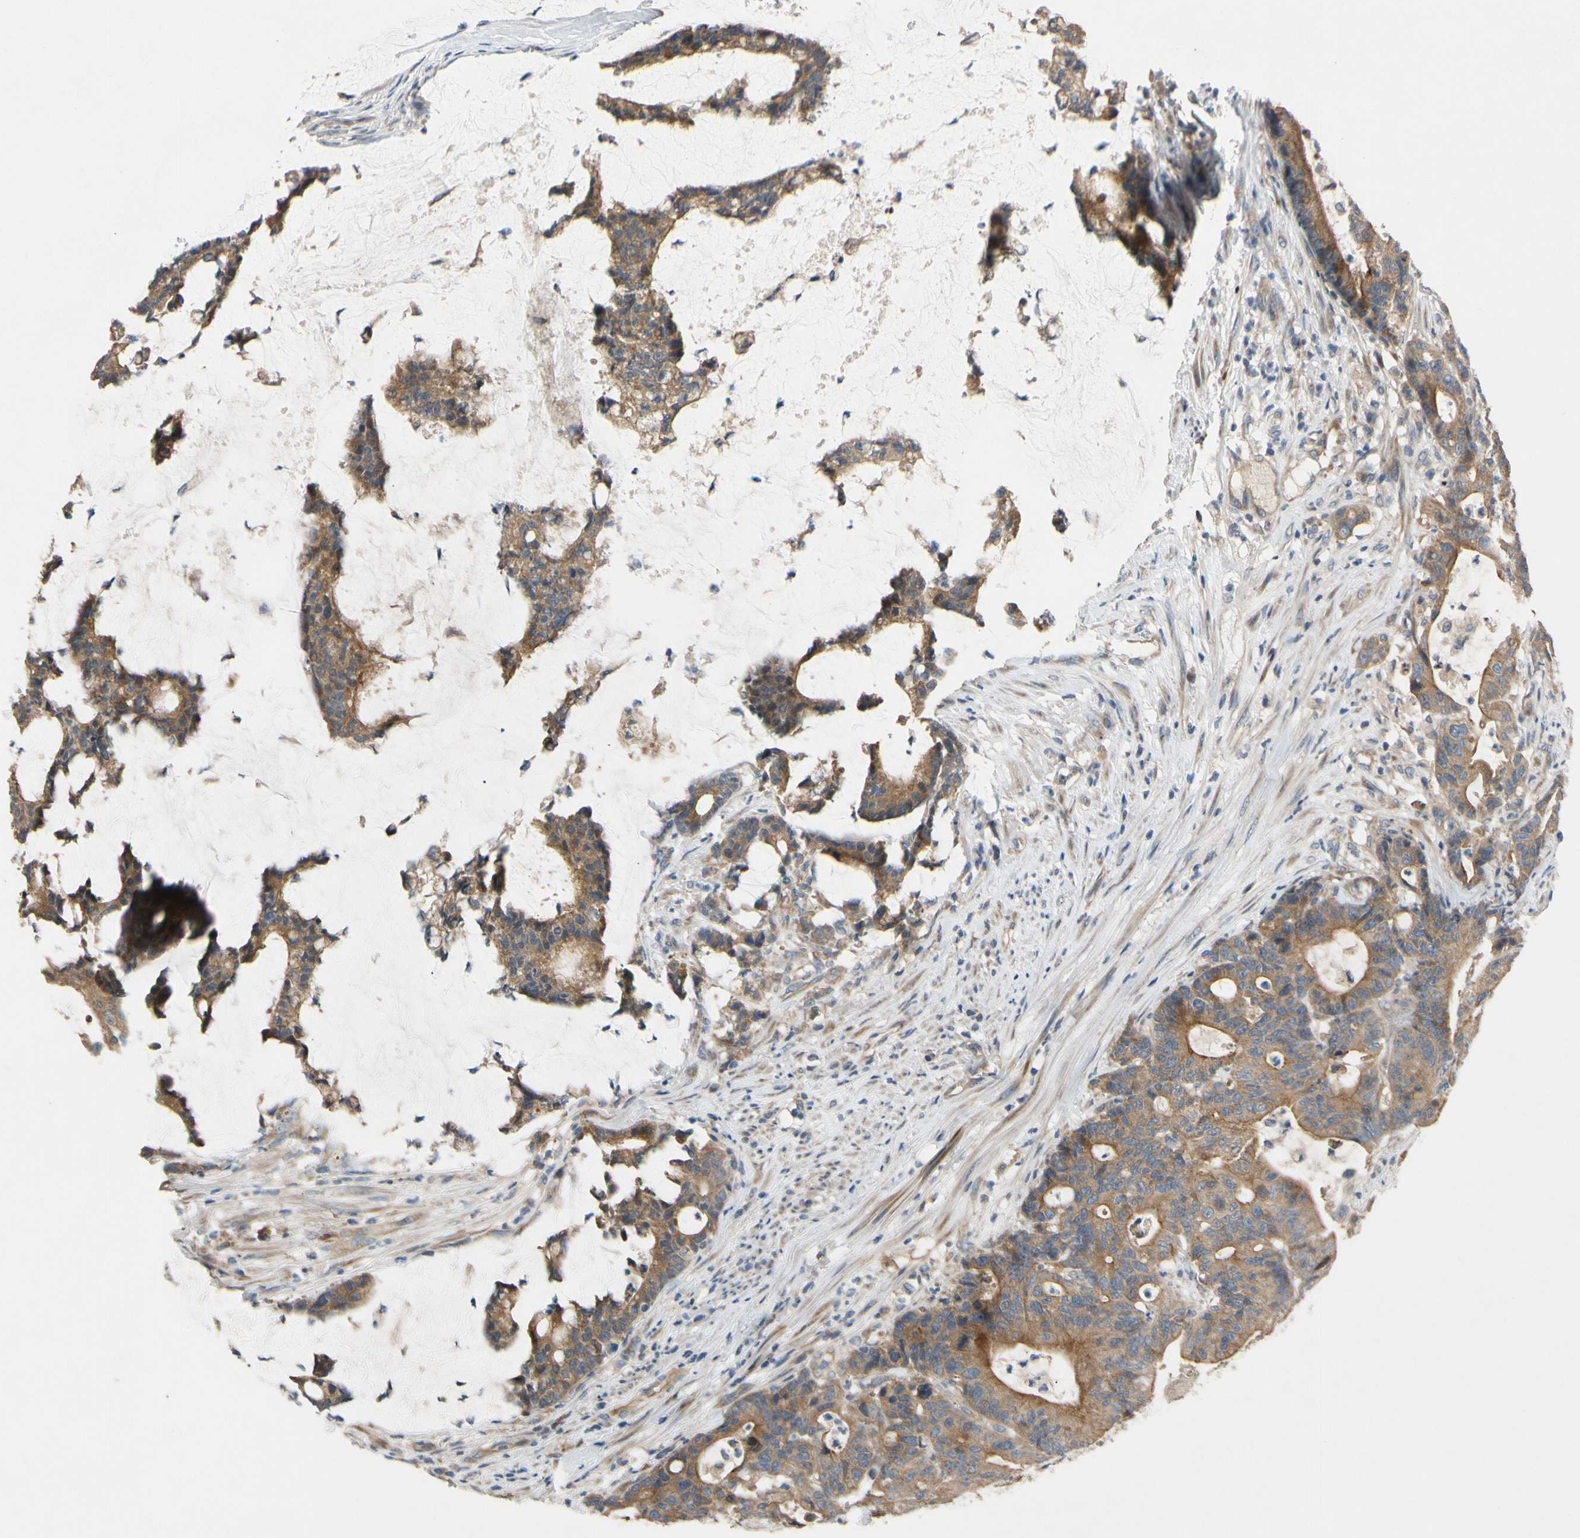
{"staining": {"intensity": "moderate", "quantity": ">75%", "location": "cytoplasmic/membranous"}, "tissue": "colorectal cancer", "cell_type": "Tumor cells", "image_type": "cancer", "snomed": [{"axis": "morphology", "description": "Adenocarcinoma, NOS"}, {"axis": "topography", "description": "Colon"}], "caption": "A brown stain labels moderate cytoplasmic/membranous expression of a protein in adenocarcinoma (colorectal) tumor cells. The protein is stained brown, and the nuclei are stained in blue (DAB (3,3'-diaminobenzidine) IHC with brightfield microscopy, high magnification).", "gene": "MBTPS2", "patient": {"sex": "female", "age": 84}}